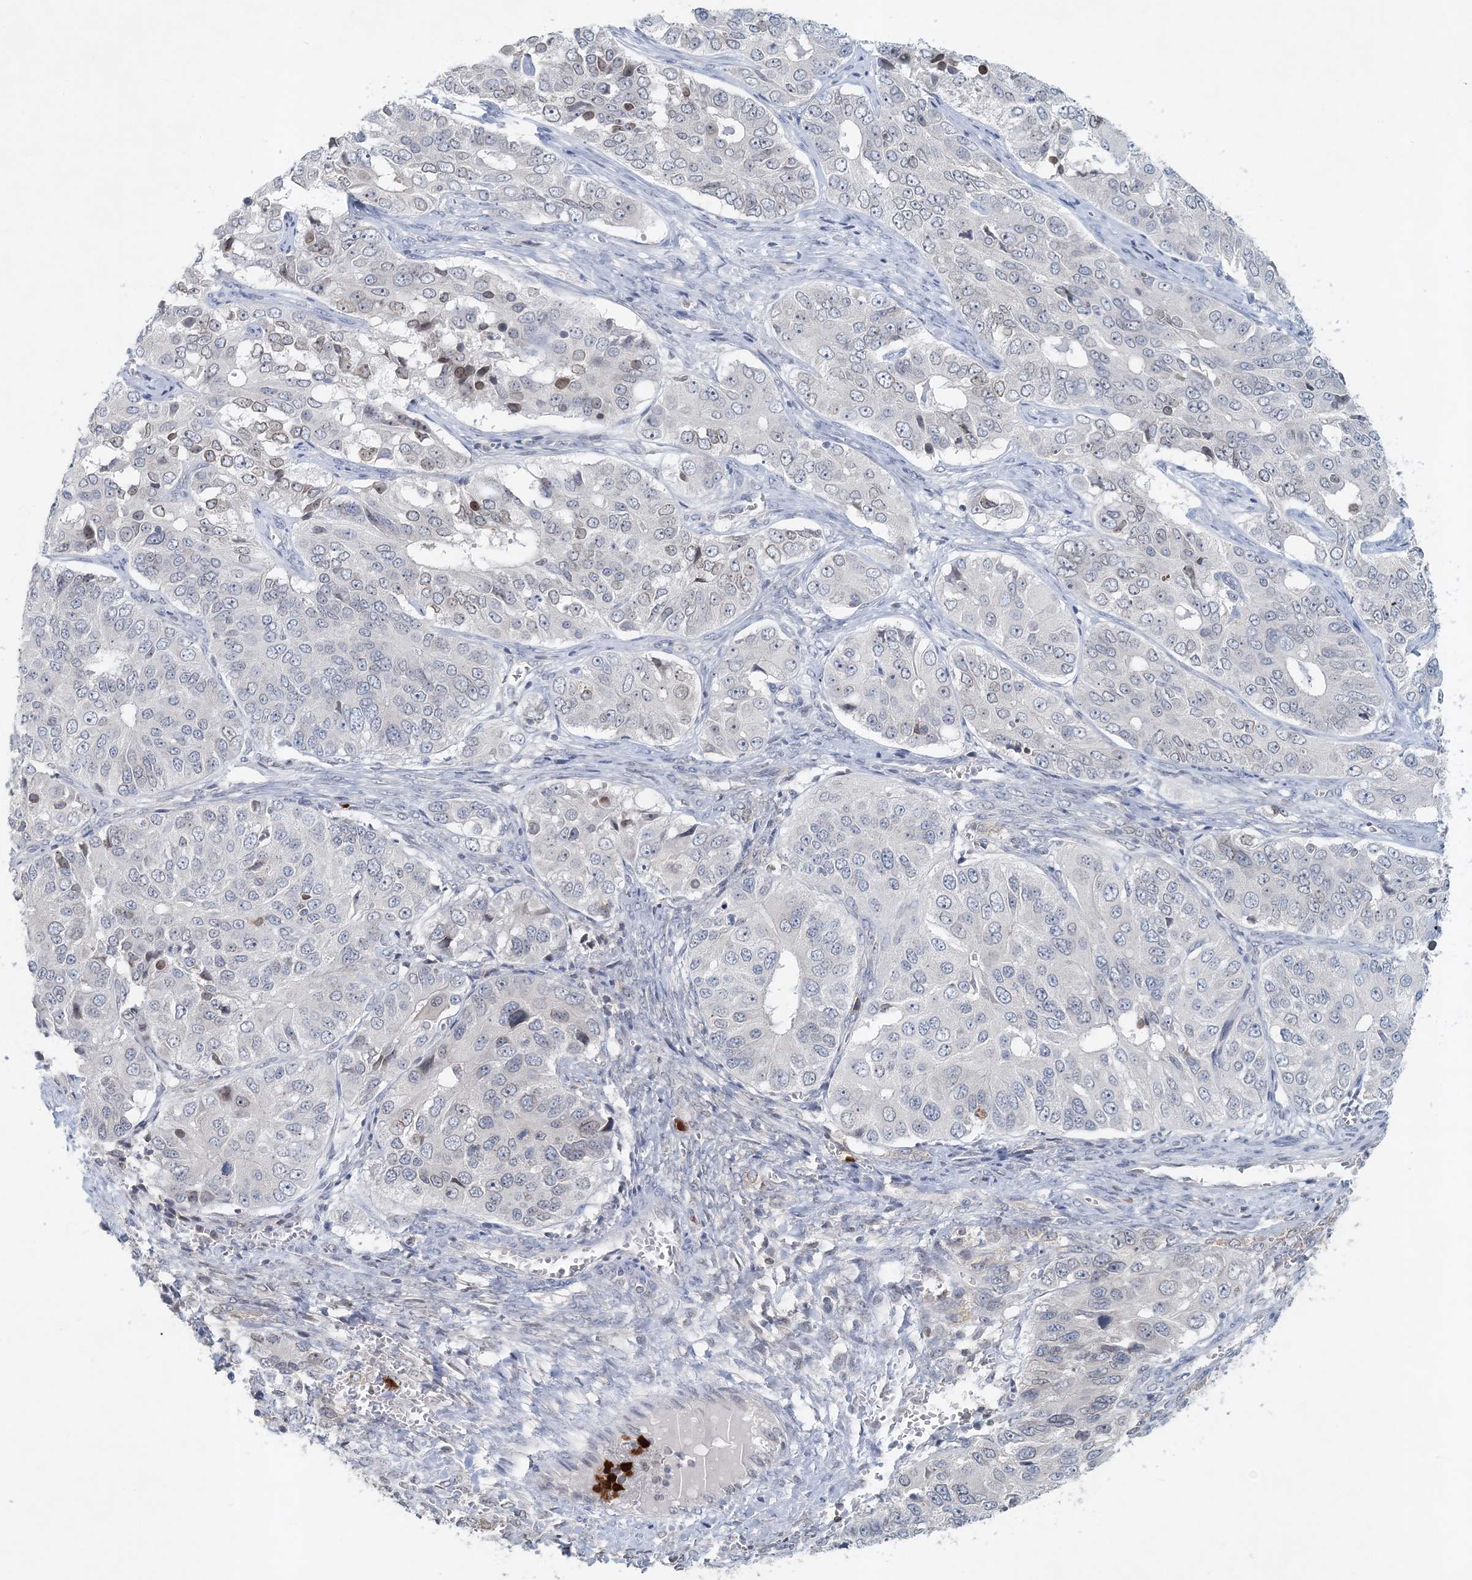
{"staining": {"intensity": "negative", "quantity": "none", "location": "none"}, "tissue": "ovarian cancer", "cell_type": "Tumor cells", "image_type": "cancer", "snomed": [{"axis": "morphology", "description": "Carcinoma, endometroid"}, {"axis": "topography", "description": "Ovary"}], "caption": "Protein analysis of ovarian endometroid carcinoma demonstrates no significant positivity in tumor cells. (Immunohistochemistry (ihc), brightfield microscopy, high magnification).", "gene": "NUP54", "patient": {"sex": "female", "age": 51}}